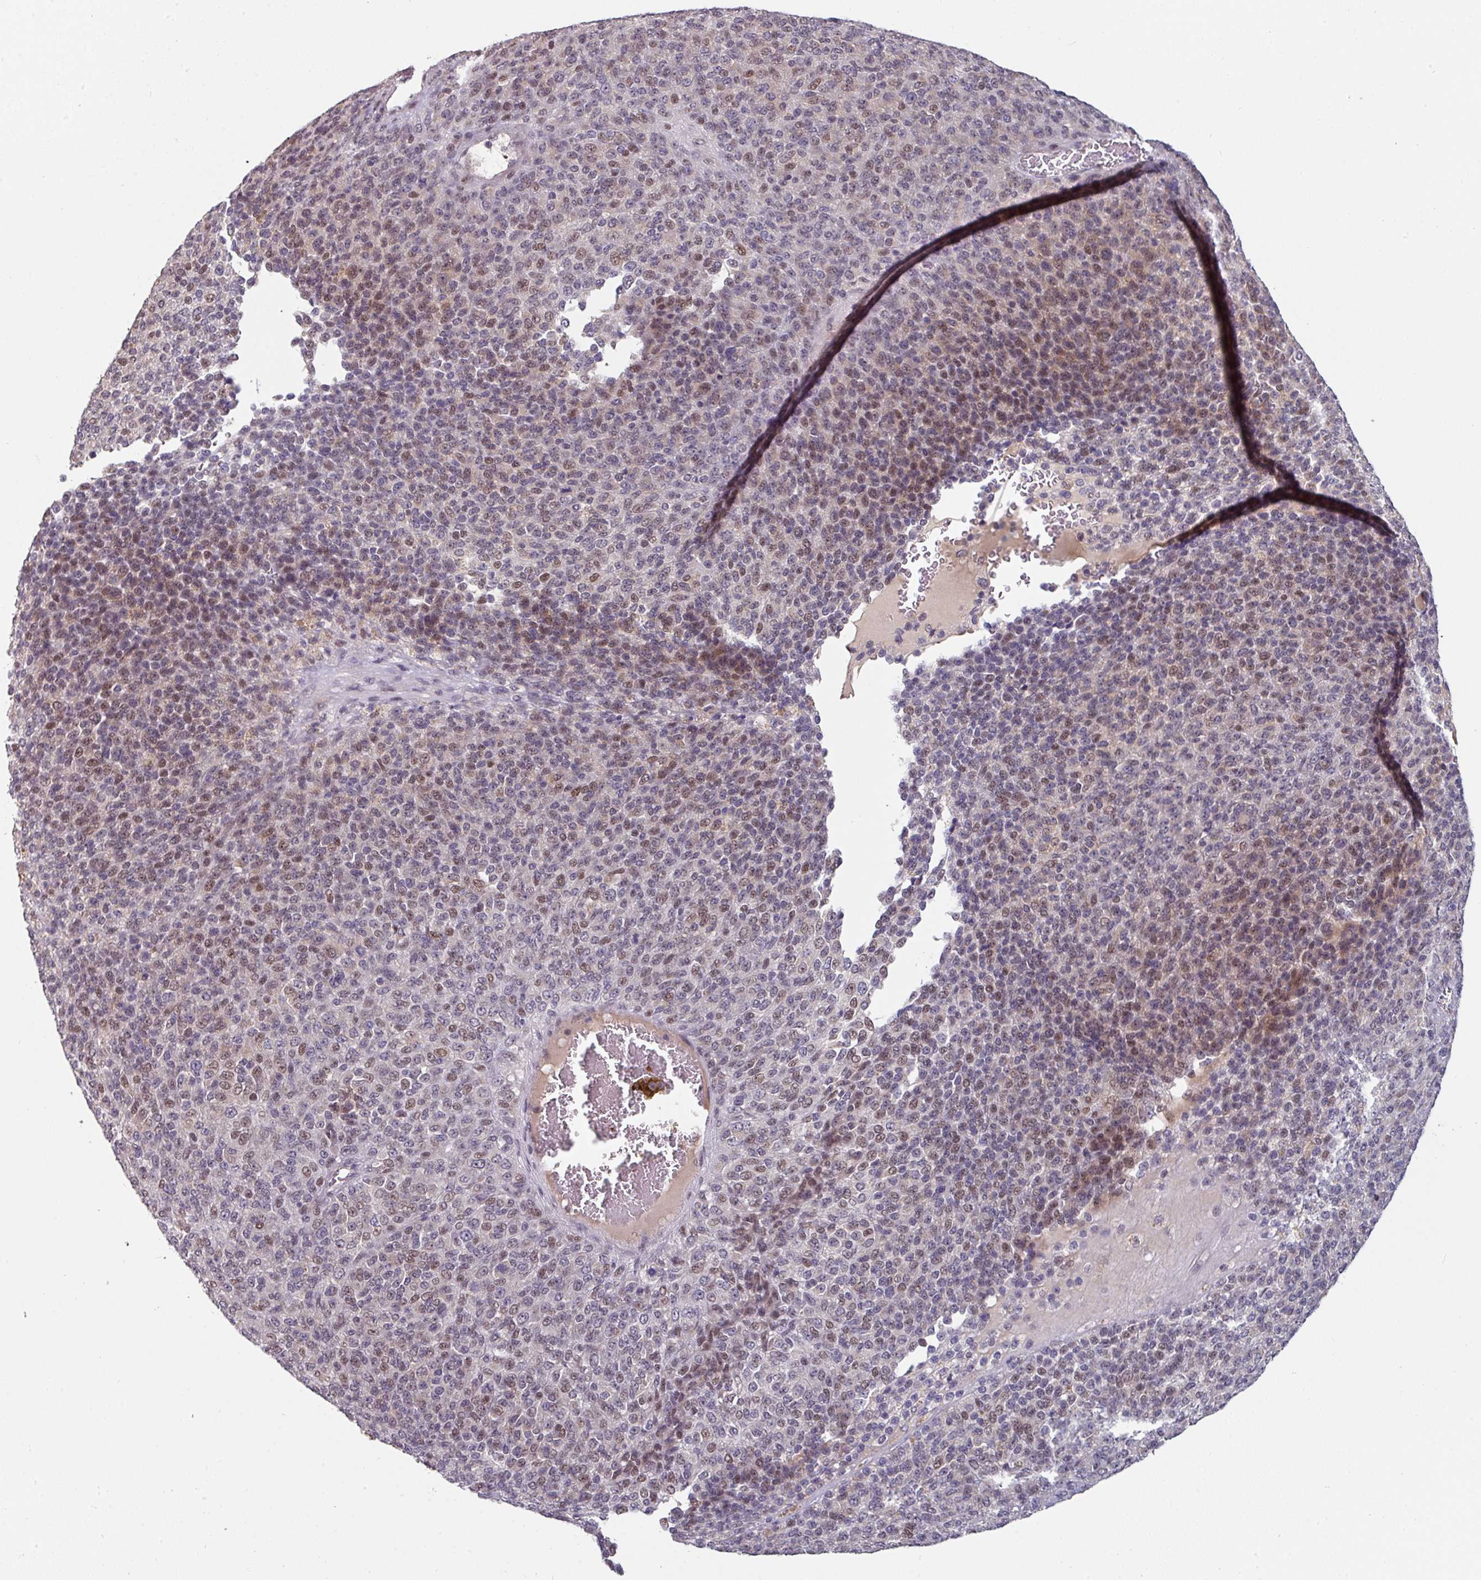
{"staining": {"intensity": "moderate", "quantity": "25%-75%", "location": "nuclear"}, "tissue": "melanoma", "cell_type": "Tumor cells", "image_type": "cancer", "snomed": [{"axis": "morphology", "description": "Malignant melanoma, Metastatic site"}, {"axis": "topography", "description": "Brain"}], "caption": "An IHC histopathology image of tumor tissue is shown. Protein staining in brown labels moderate nuclear positivity in melanoma within tumor cells.", "gene": "SWSAP1", "patient": {"sex": "female", "age": 56}}